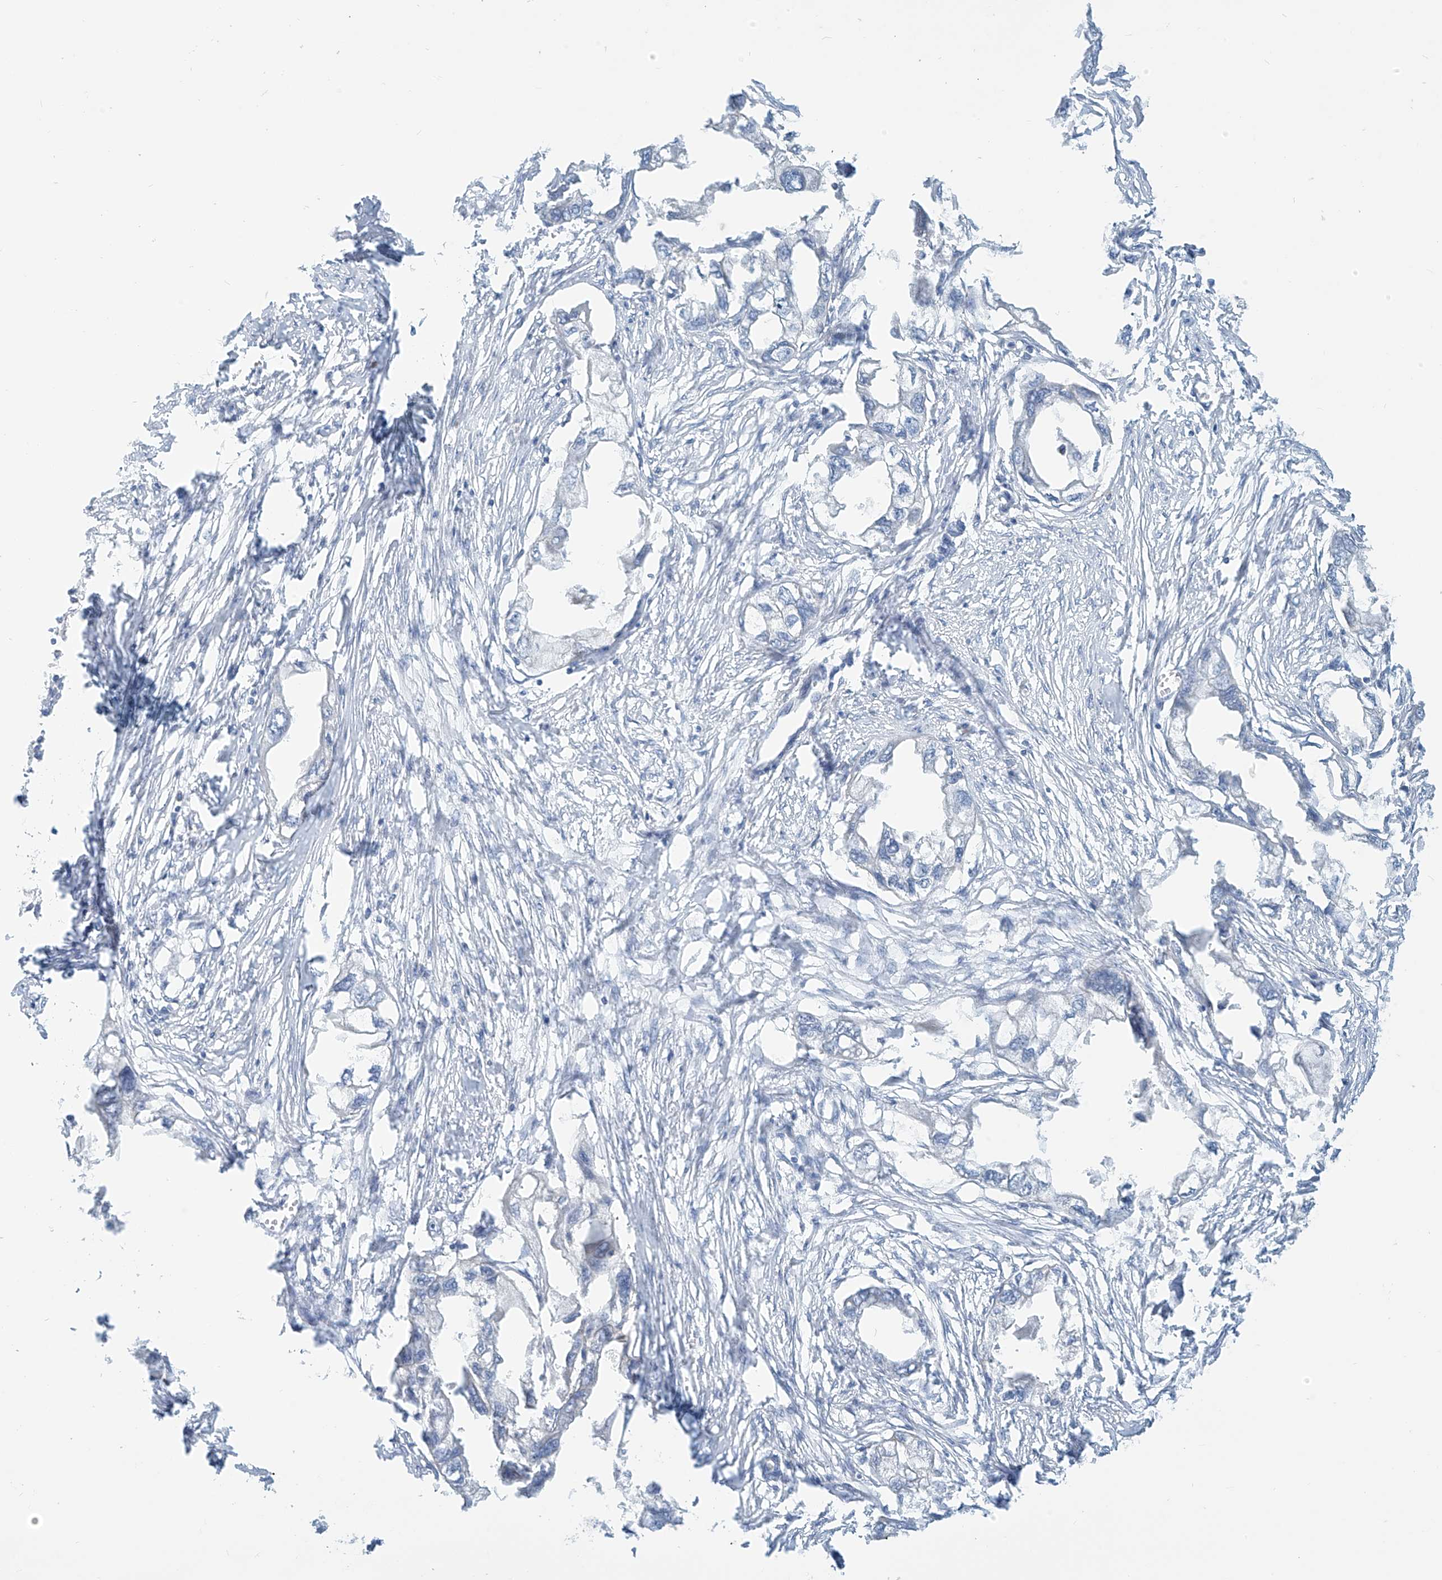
{"staining": {"intensity": "negative", "quantity": "none", "location": "none"}, "tissue": "endometrial cancer", "cell_type": "Tumor cells", "image_type": "cancer", "snomed": [{"axis": "morphology", "description": "Adenocarcinoma, NOS"}, {"axis": "morphology", "description": "Adenocarcinoma, metastatic, NOS"}, {"axis": "topography", "description": "Adipose tissue"}, {"axis": "topography", "description": "Endometrium"}], "caption": "Tumor cells show no significant protein staining in endometrial cancer (adenocarcinoma).", "gene": "SLC6A12", "patient": {"sex": "female", "age": 67}}